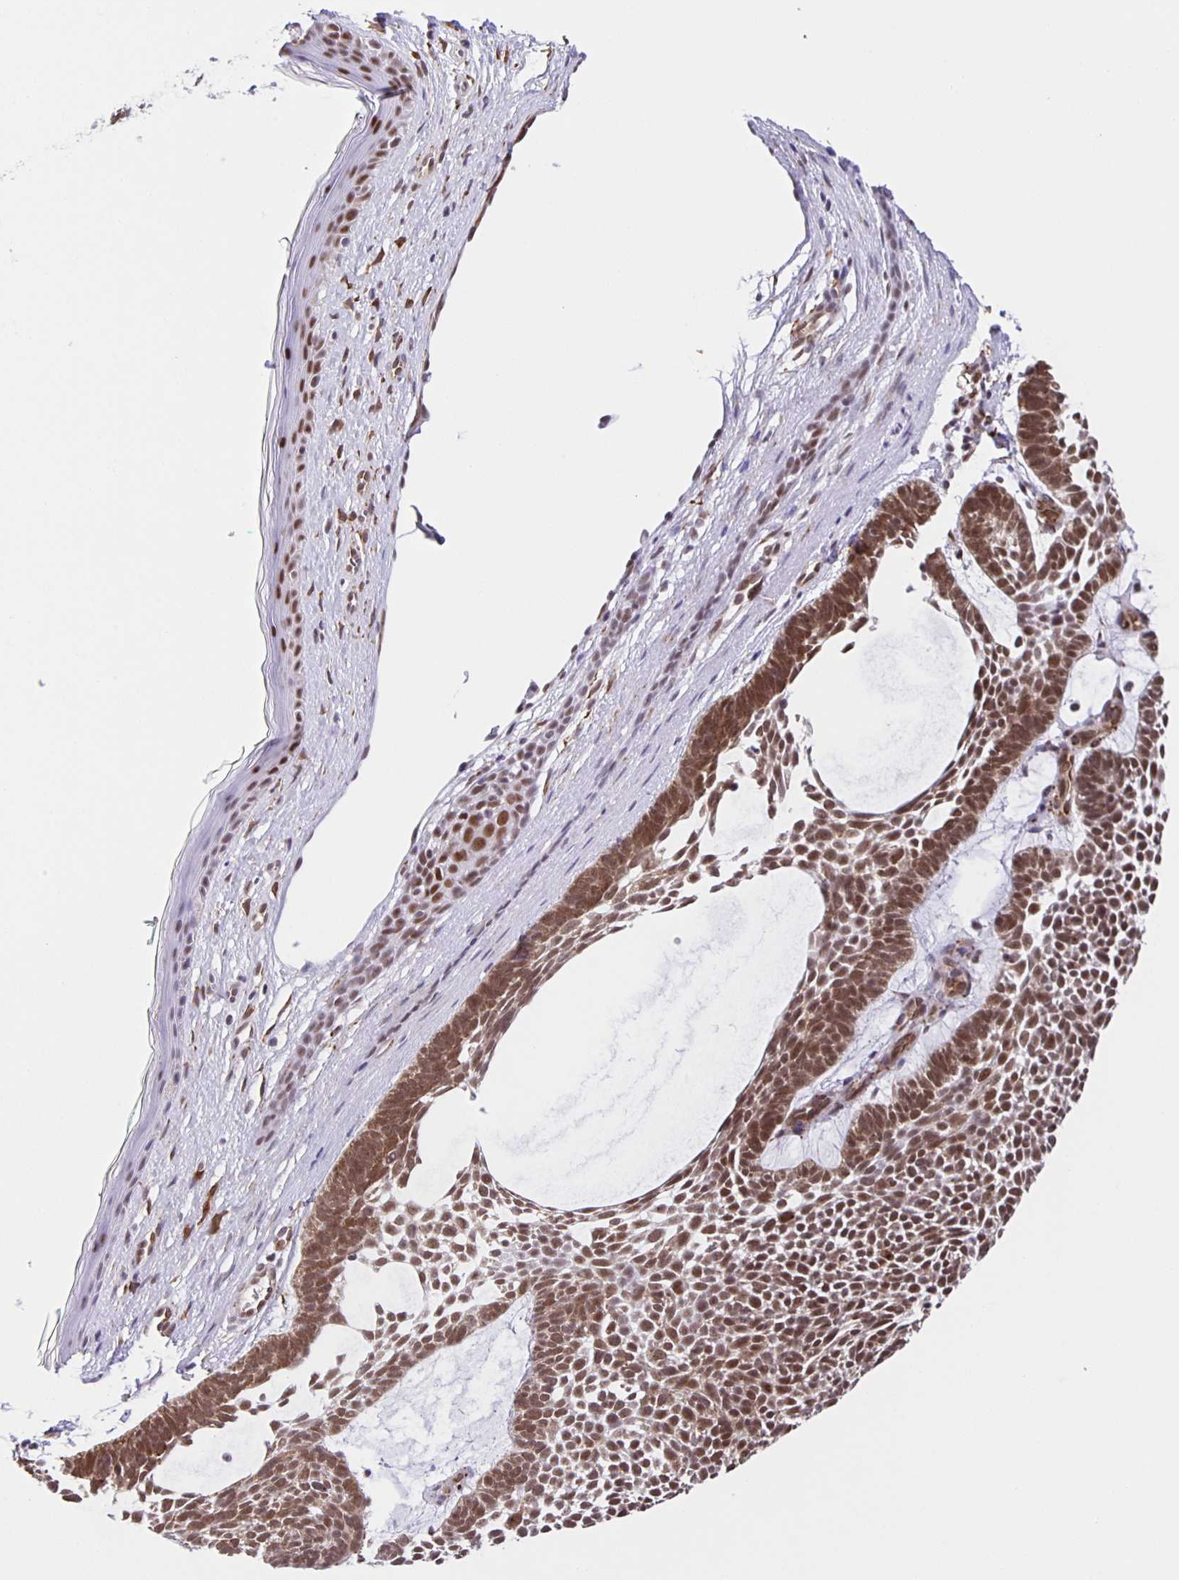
{"staining": {"intensity": "moderate", "quantity": ">75%", "location": "nuclear"}, "tissue": "skin cancer", "cell_type": "Tumor cells", "image_type": "cancer", "snomed": [{"axis": "morphology", "description": "Basal cell carcinoma"}, {"axis": "topography", "description": "Skin"}, {"axis": "topography", "description": "Skin of face"}], "caption": "A micrograph of human skin cancer stained for a protein reveals moderate nuclear brown staining in tumor cells.", "gene": "ZRANB2", "patient": {"sex": "male", "age": 83}}